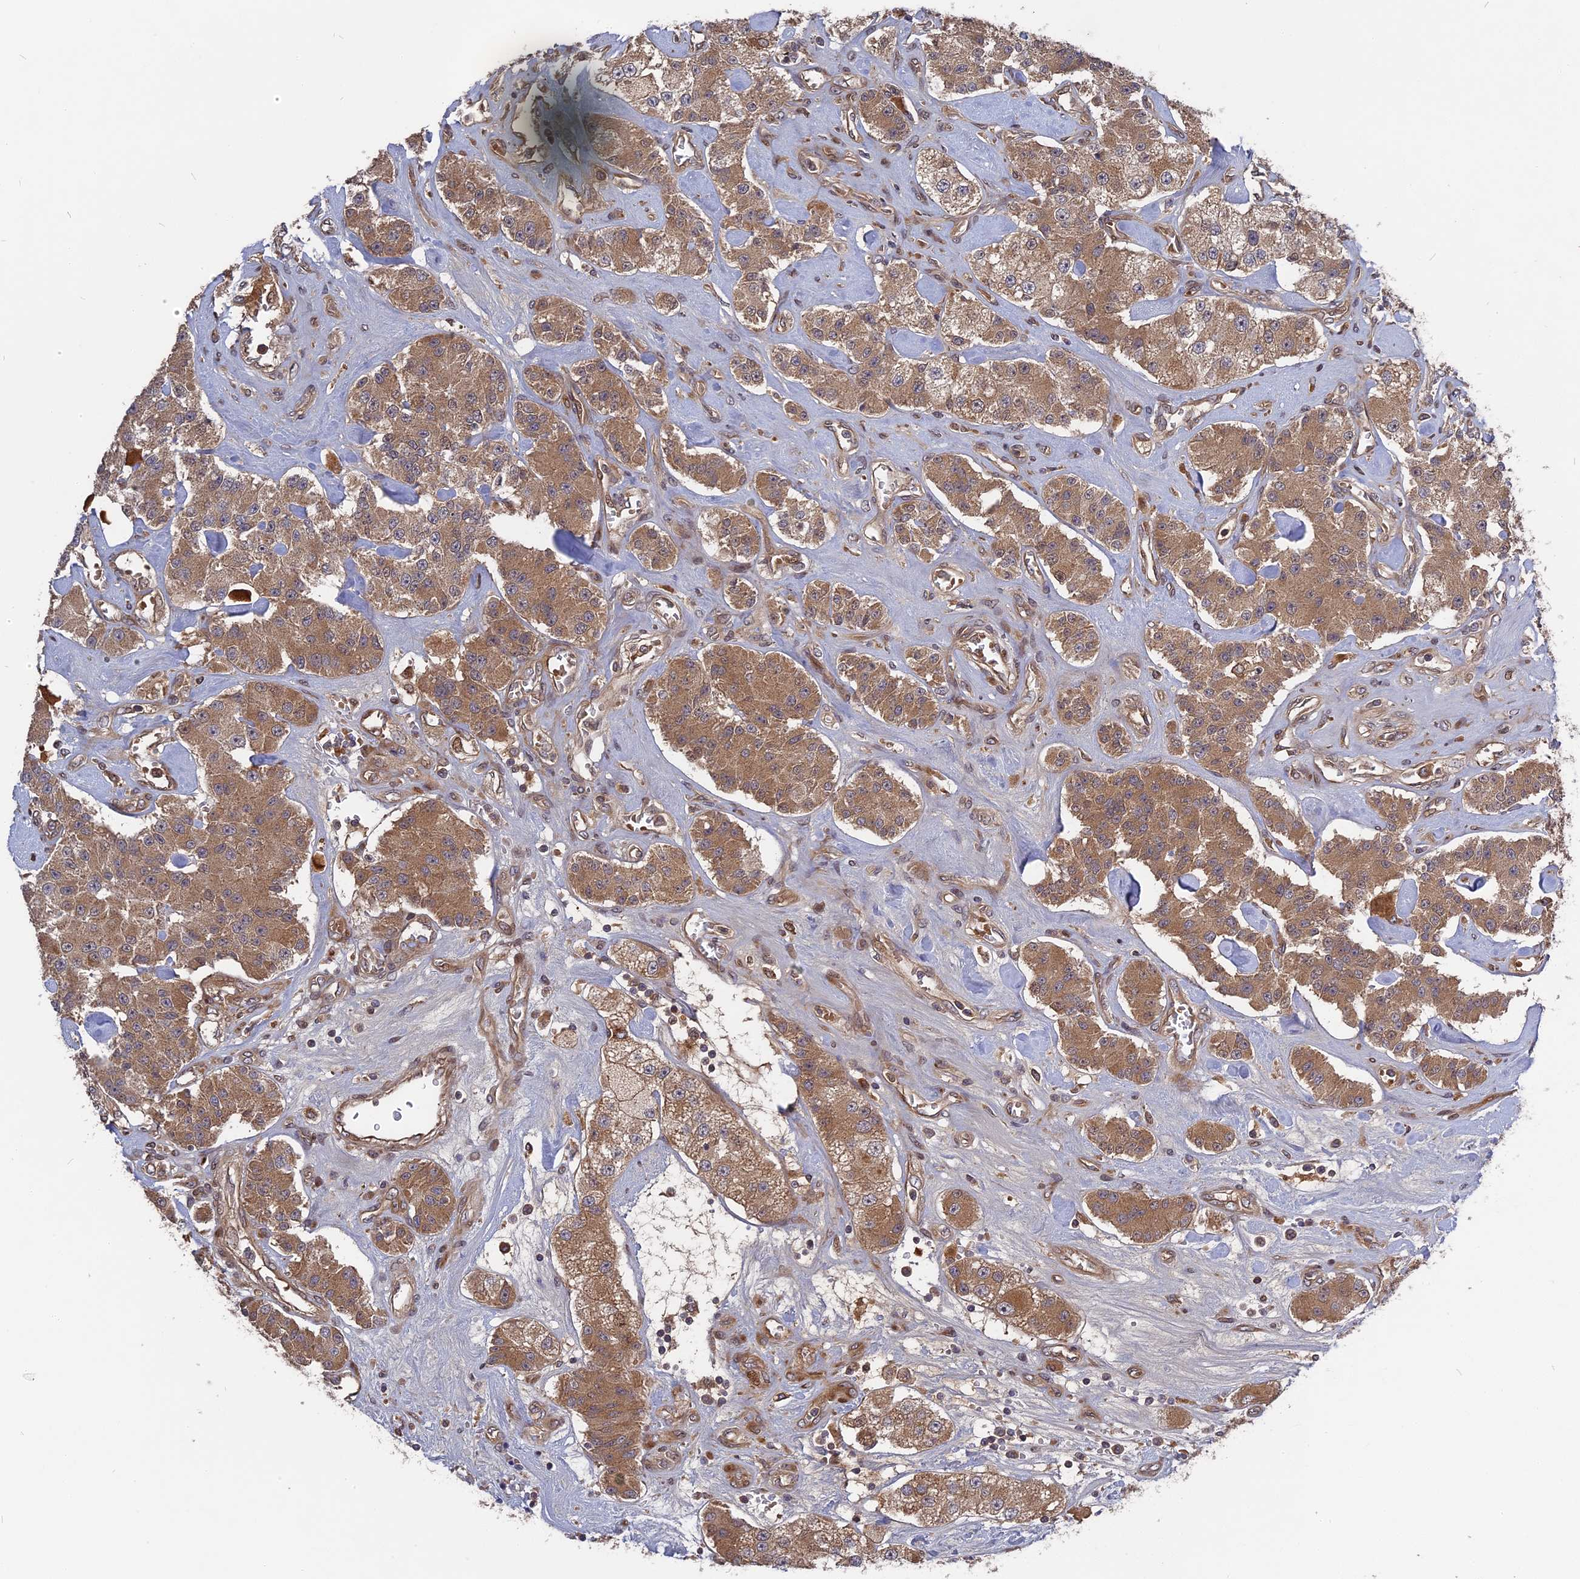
{"staining": {"intensity": "moderate", "quantity": ">75%", "location": "cytoplasmic/membranous"}, "tissue": "carcinoid", "cell_type": "Tumor cells", "image_type": "cancer", "snomed": [{"axis": "morphology", "description": "Carcinoid, malignant, NOS"}, {"axis": "topography", "description": "Pancreas"}], "caption": "An IHC histopathology image of tumor tissue is shown. Protein staining in brown highlights moderate cytoplasmic/membranous positivity in carcinoid within tumor cells. The staining was performed using DAB, with brown indicating positive protein expression. Nuclei are stained blue with hematoxylin.", "gene": "TMUB2", "patient": {"sex": "male", "age": 41}}